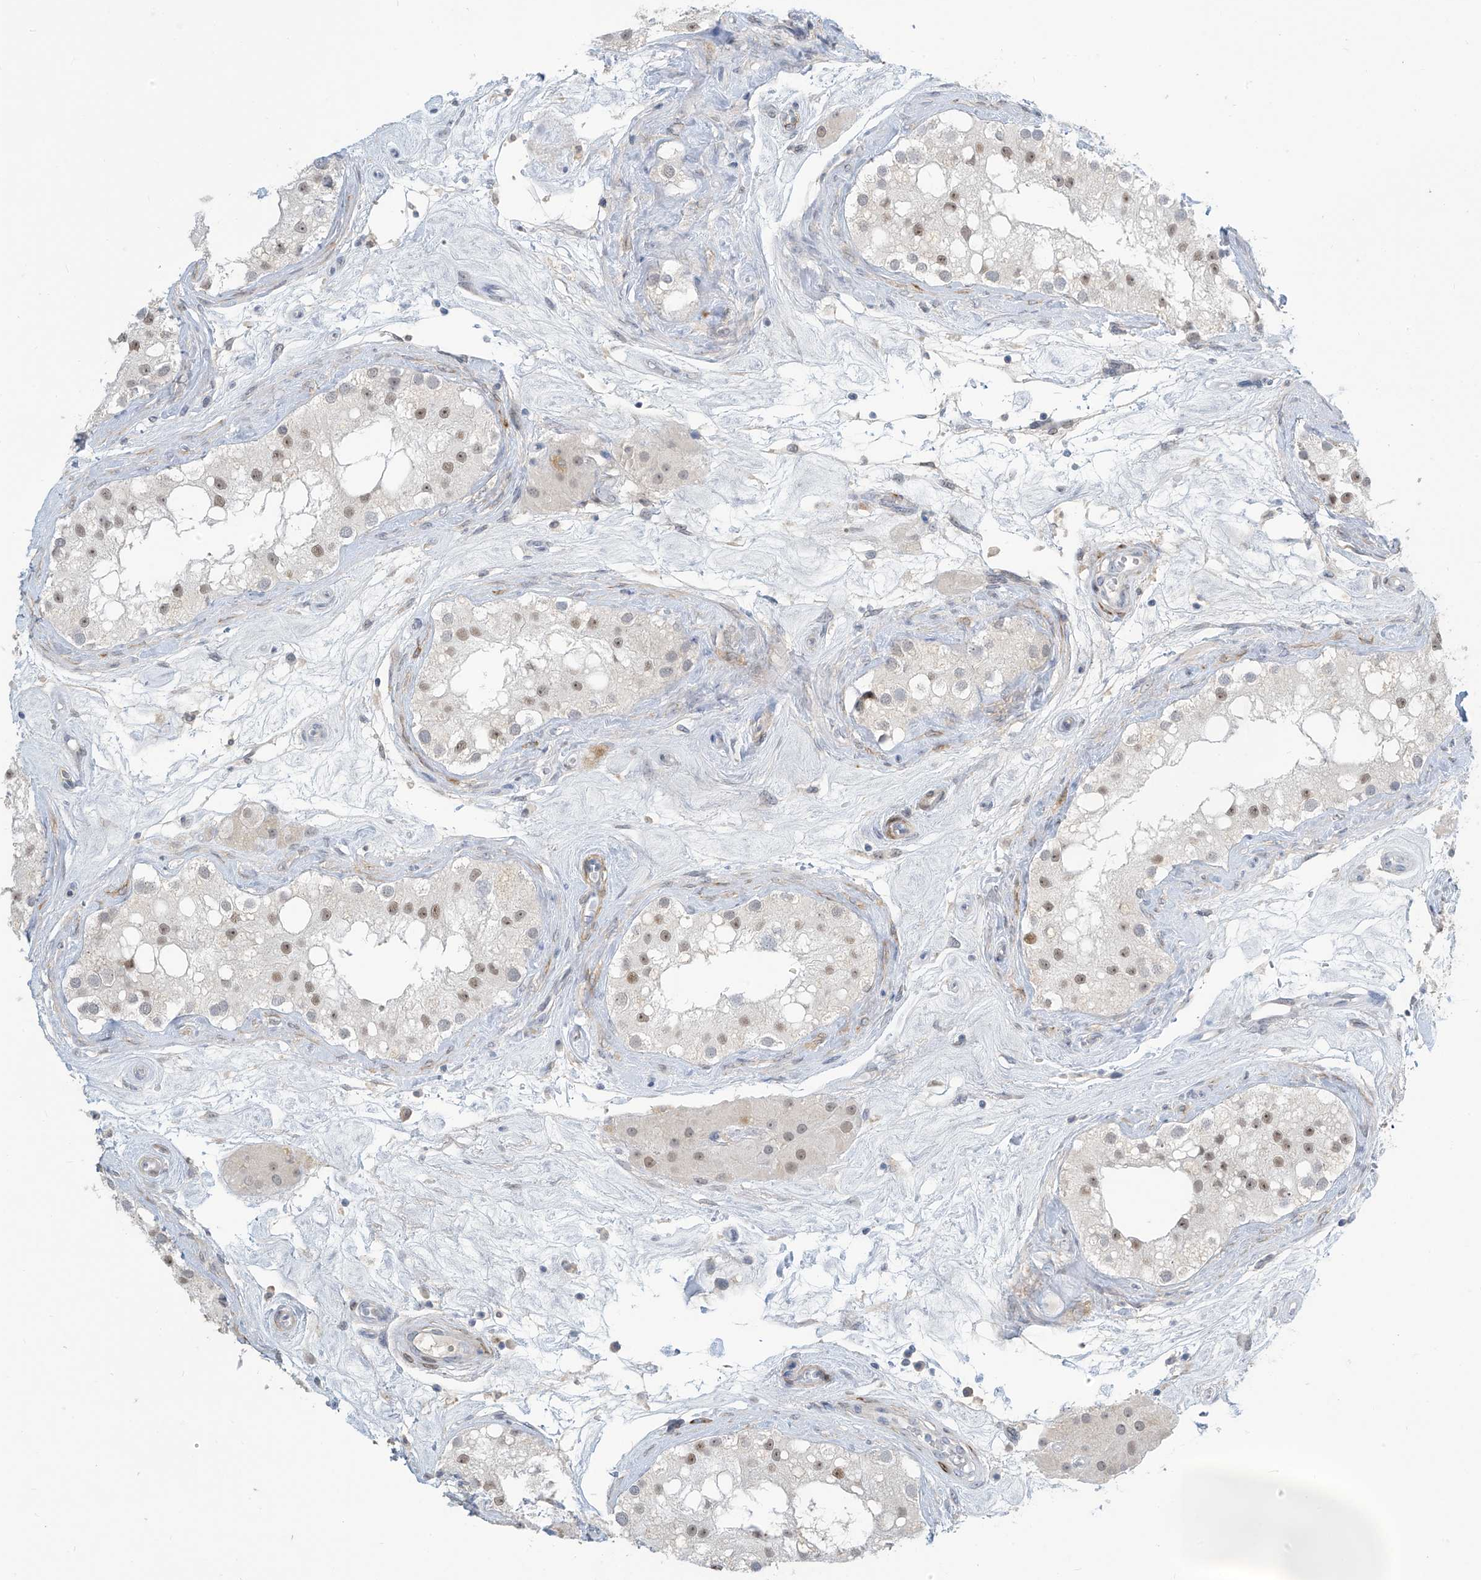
{"staining": {"intensity": "moderate", "quantity": "25%-75%", "location": "nuclear"}, "tissue": "testis", "cell_type": "Cells in seminiferous ducts", "image_type": "normal", "snomed": [{"axis": "morphology", "description": "Normal tissue, NOS"}, {"axis": "topography", "description": "Testis"}], "caption": "Protein analysis of normal testis displays moderate nuclear positivity in about 25%-75% of cells in seminiferous ducts.", "gene": "METAP1D", "patient": {"sex": "male", "age": 84}}